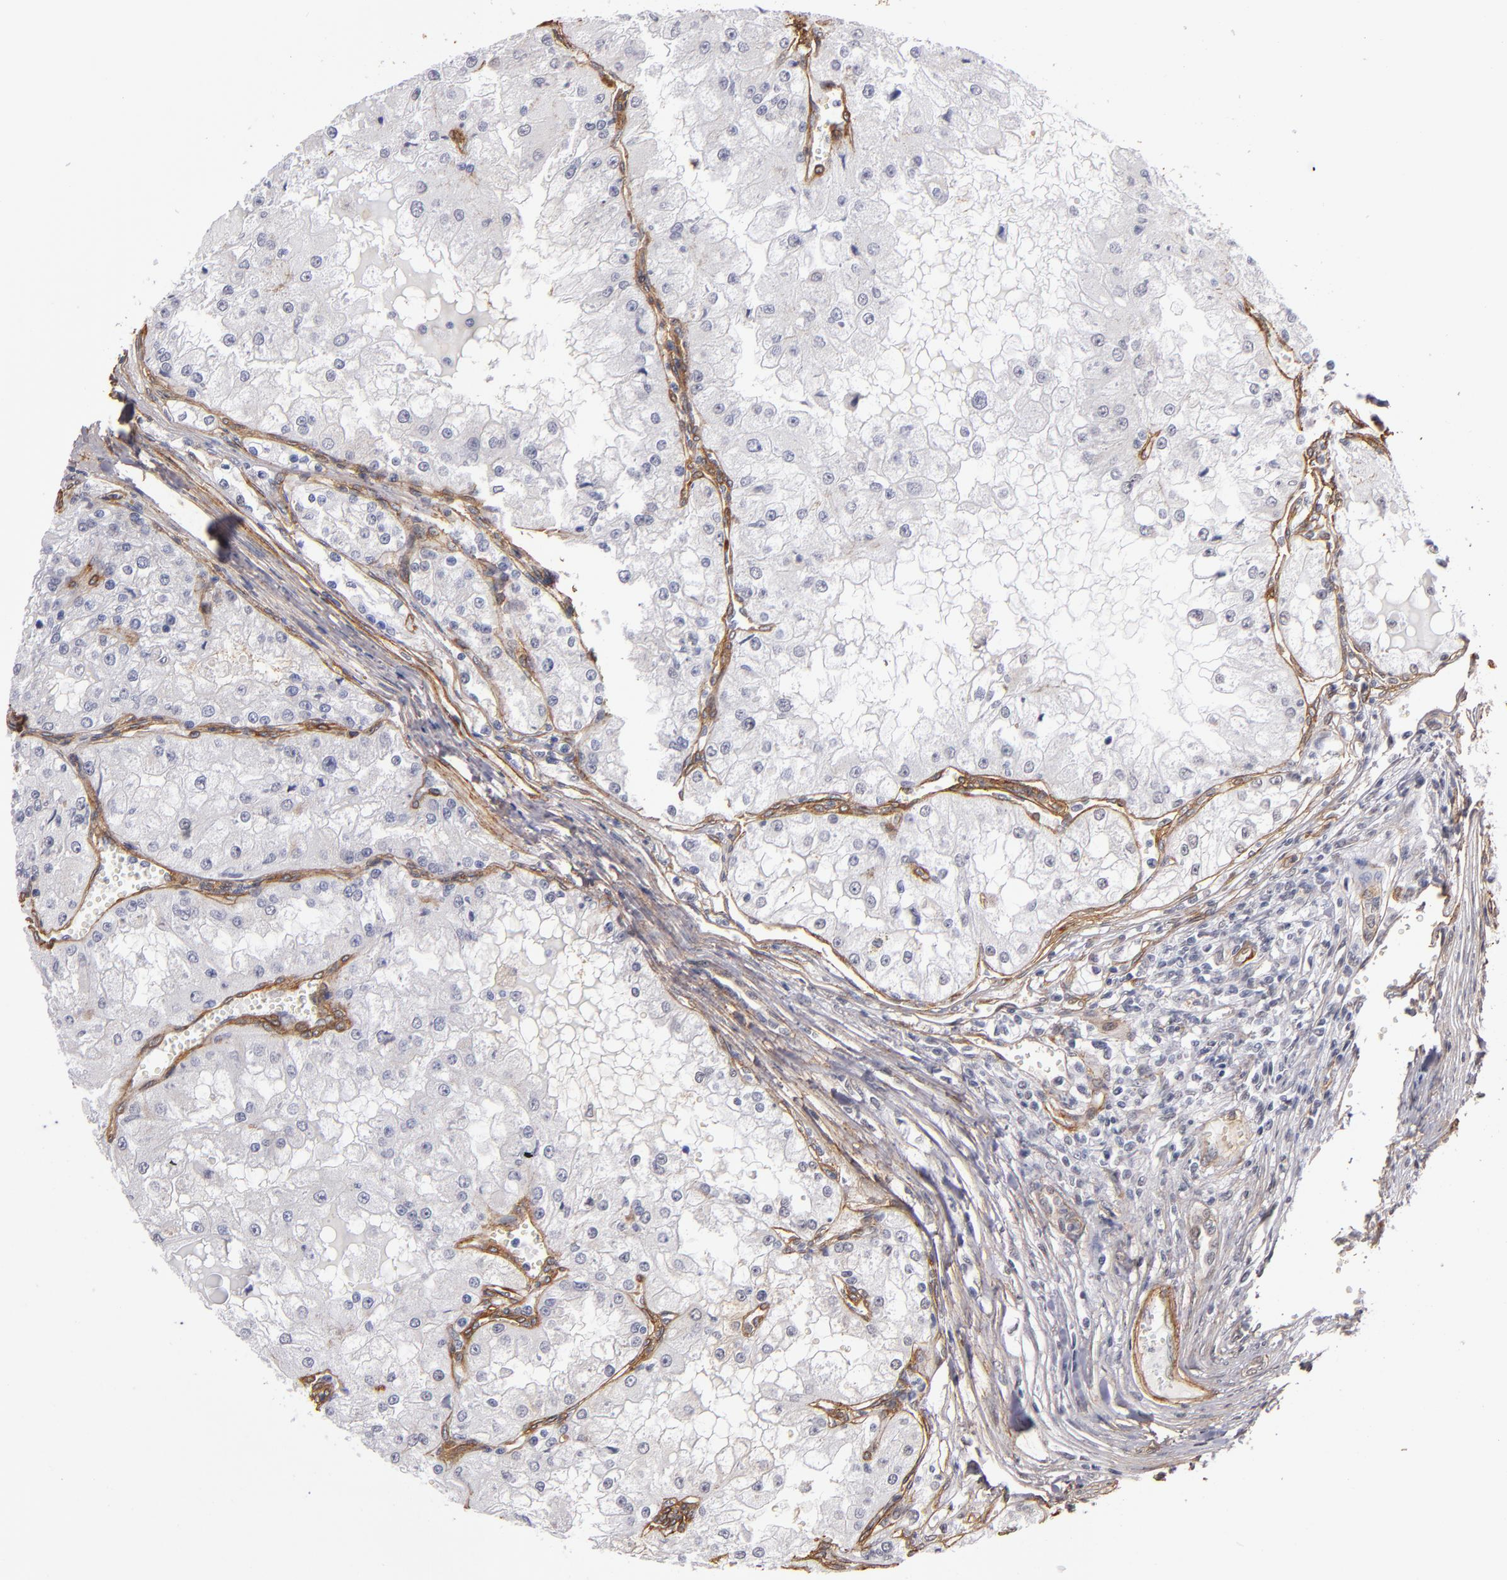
{"staining": {"intensity": "negative", "quantity": "none", "location": "none"}, "tissue": "renal cancer", "cell_type": "Tumor cells", "image_type": "cancer", "snomed": [{"axis": "morphology", "description": "Adenocarcinoma, NOS"}, {"axis": "topography", "description": "Kidney"}], "caption": "DAB (3,3'-diaminobenzidine) immunohistochemical staining of human renal adenocarcinoma reveals no significant expression in tumor cells.", "gene": "LAMC1", "patient": {"sex": "female", "age": 74}}